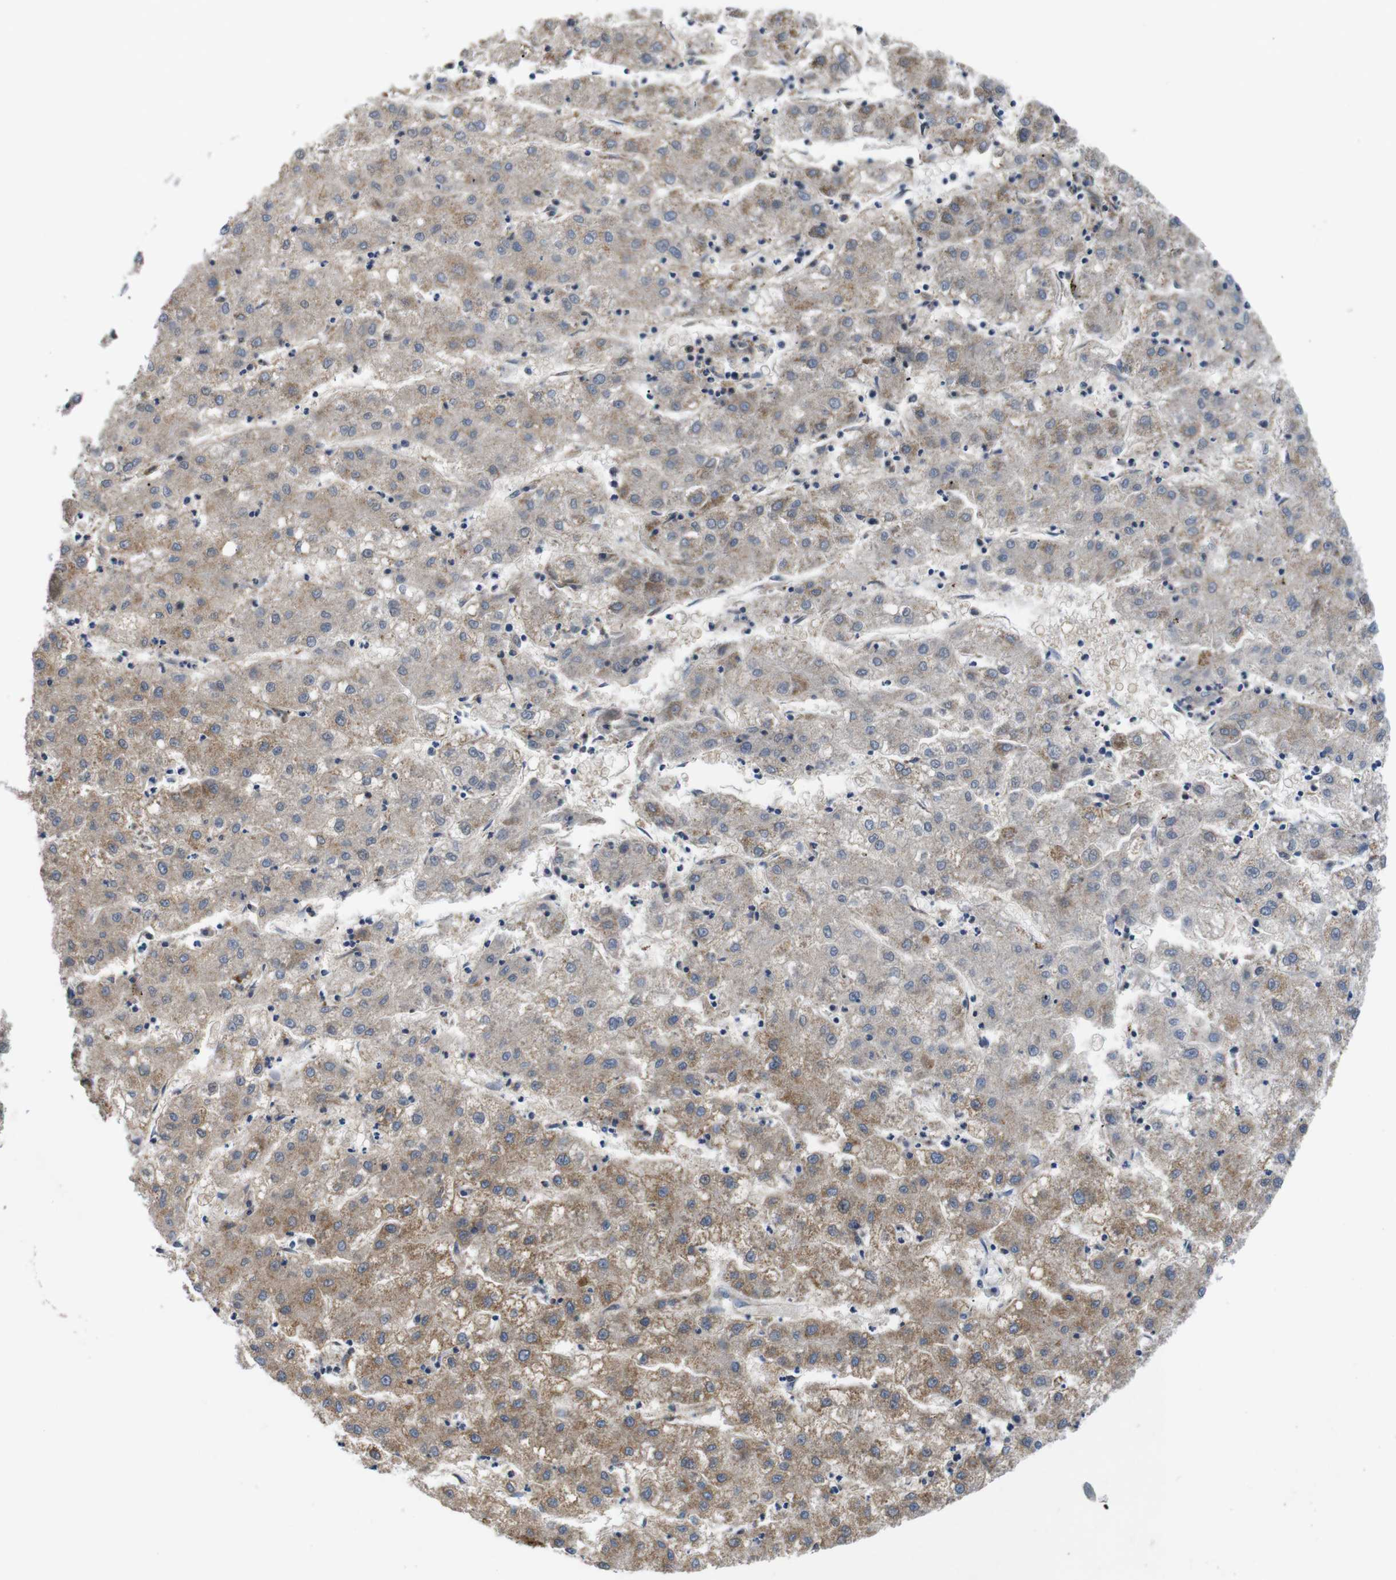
{"staining": {"intensity": "moderate", "quantity": ">75%", "location": "cytoplasmic/membranous"}, "tissue": "liver cancer", "cell_type": "Tumor cells", "image_type": "cancer", "snomed": [{"axis": "morphology", "description": "Carcinoma, Hepatocellular, NOS"}, {"axis": "topography", "description": "Liver"}], "caption": "High-magnification brightfield microscopy of liver hepatocellular carcinoma stained with DAB (3,3'-diaminobenzidine) (brown) and counterstained with hematoxylin (blue). tumor cells exhibit moderate cytoplasmic/membranous expression is seen in approximately>75% of cells. (Stains: DAB in brown, nuclei in blue, Microscopy: brightfield microscopy at high magnification).", "gene": "F2RL1", "patient": {"sex": "male", "age": 72}}